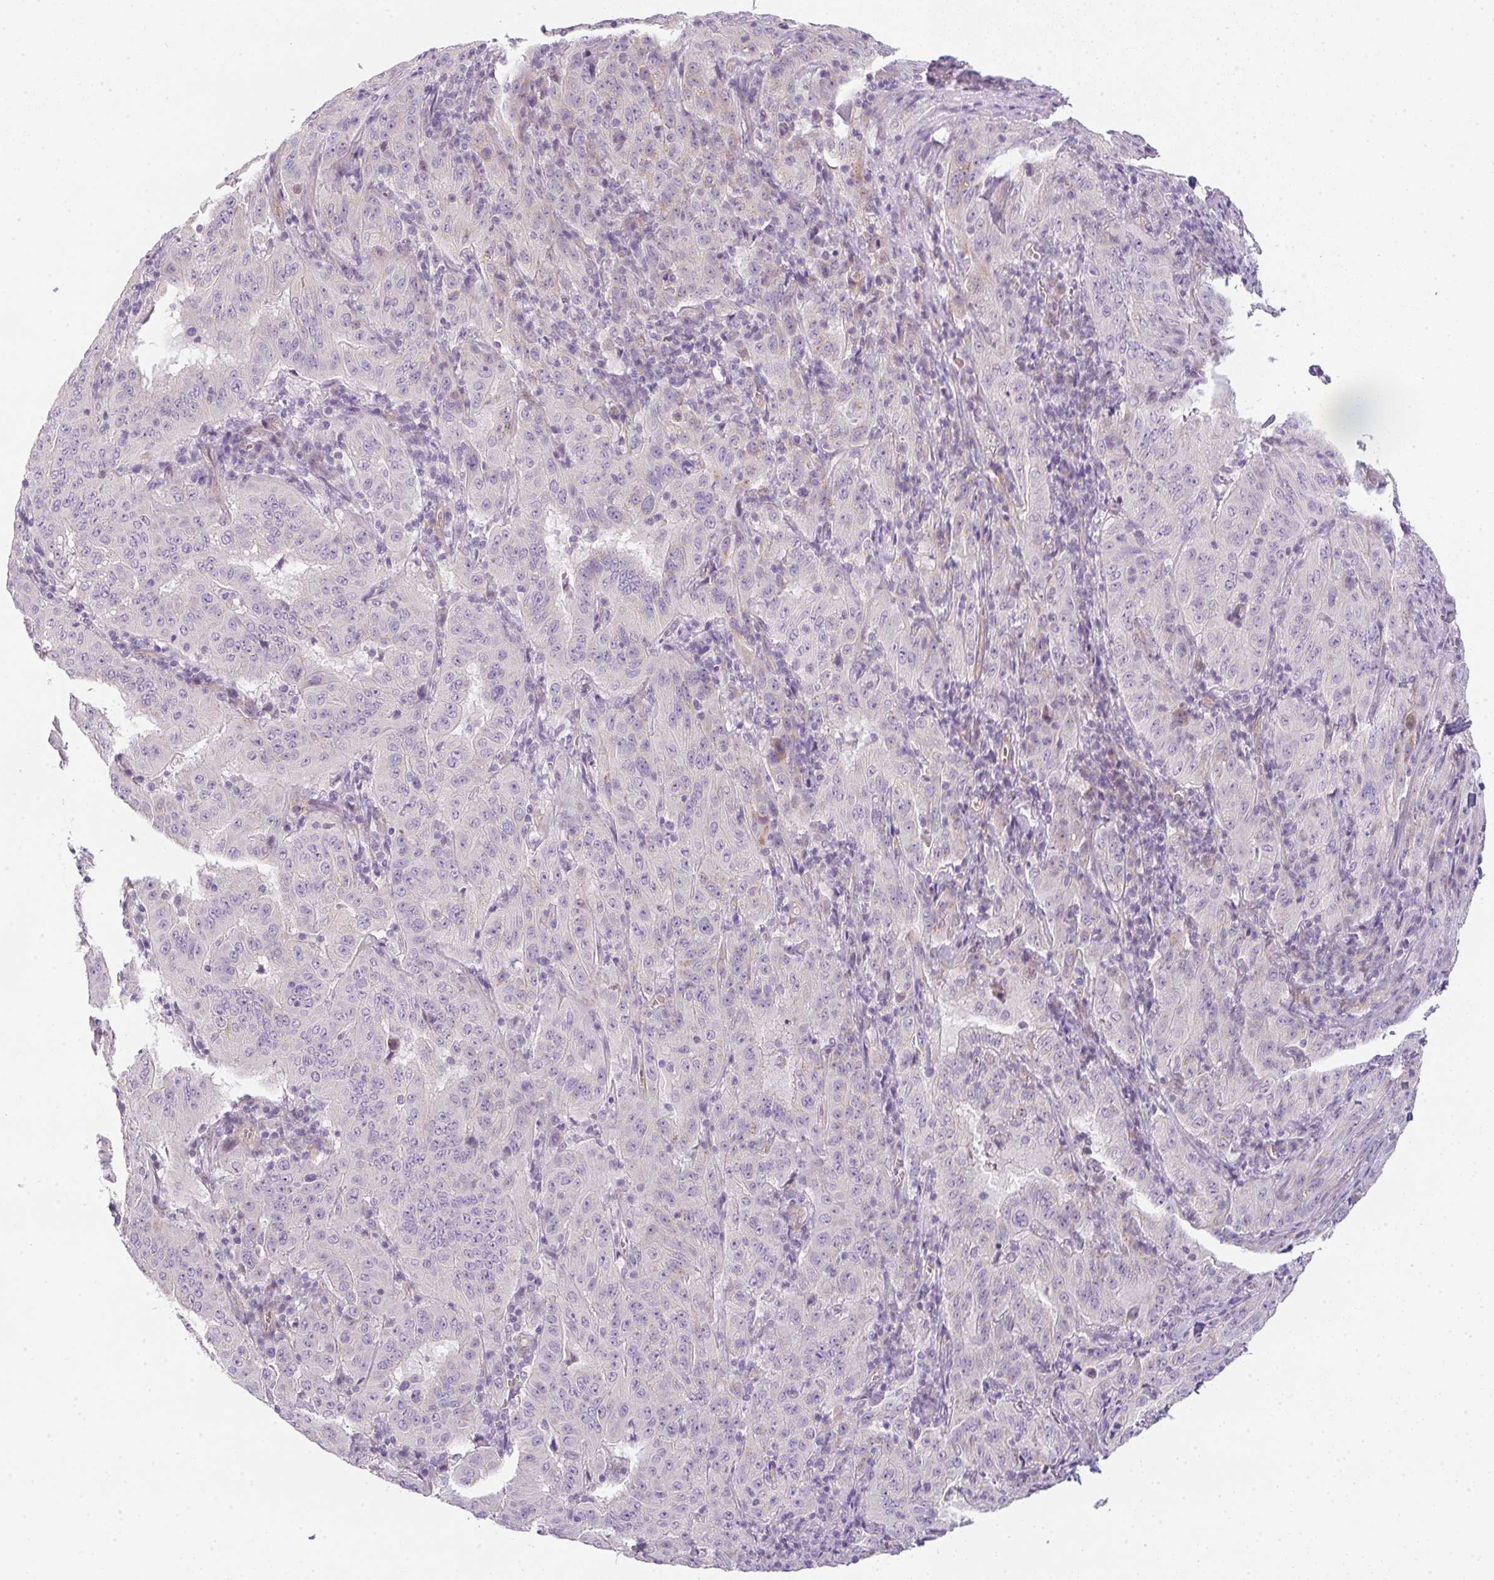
{"staining": {"intensity": "negative", "quantity": "none", "location": "none"}, "tissue": "pancreatic cancer", "cell_type": "Tumor cells", "image_type": "cancer", "snomed": [{"axis": "morphology", "description": "Adenocarcinoma, NOS"}, {"axis": "topography", "description": "Pancreas"}], "caption": "Tumor cells show no significant protein expression in pancreatic adenocarcinoma.", "gene": "FILIP1", "patient": {"sex": "male", "age": 63}}